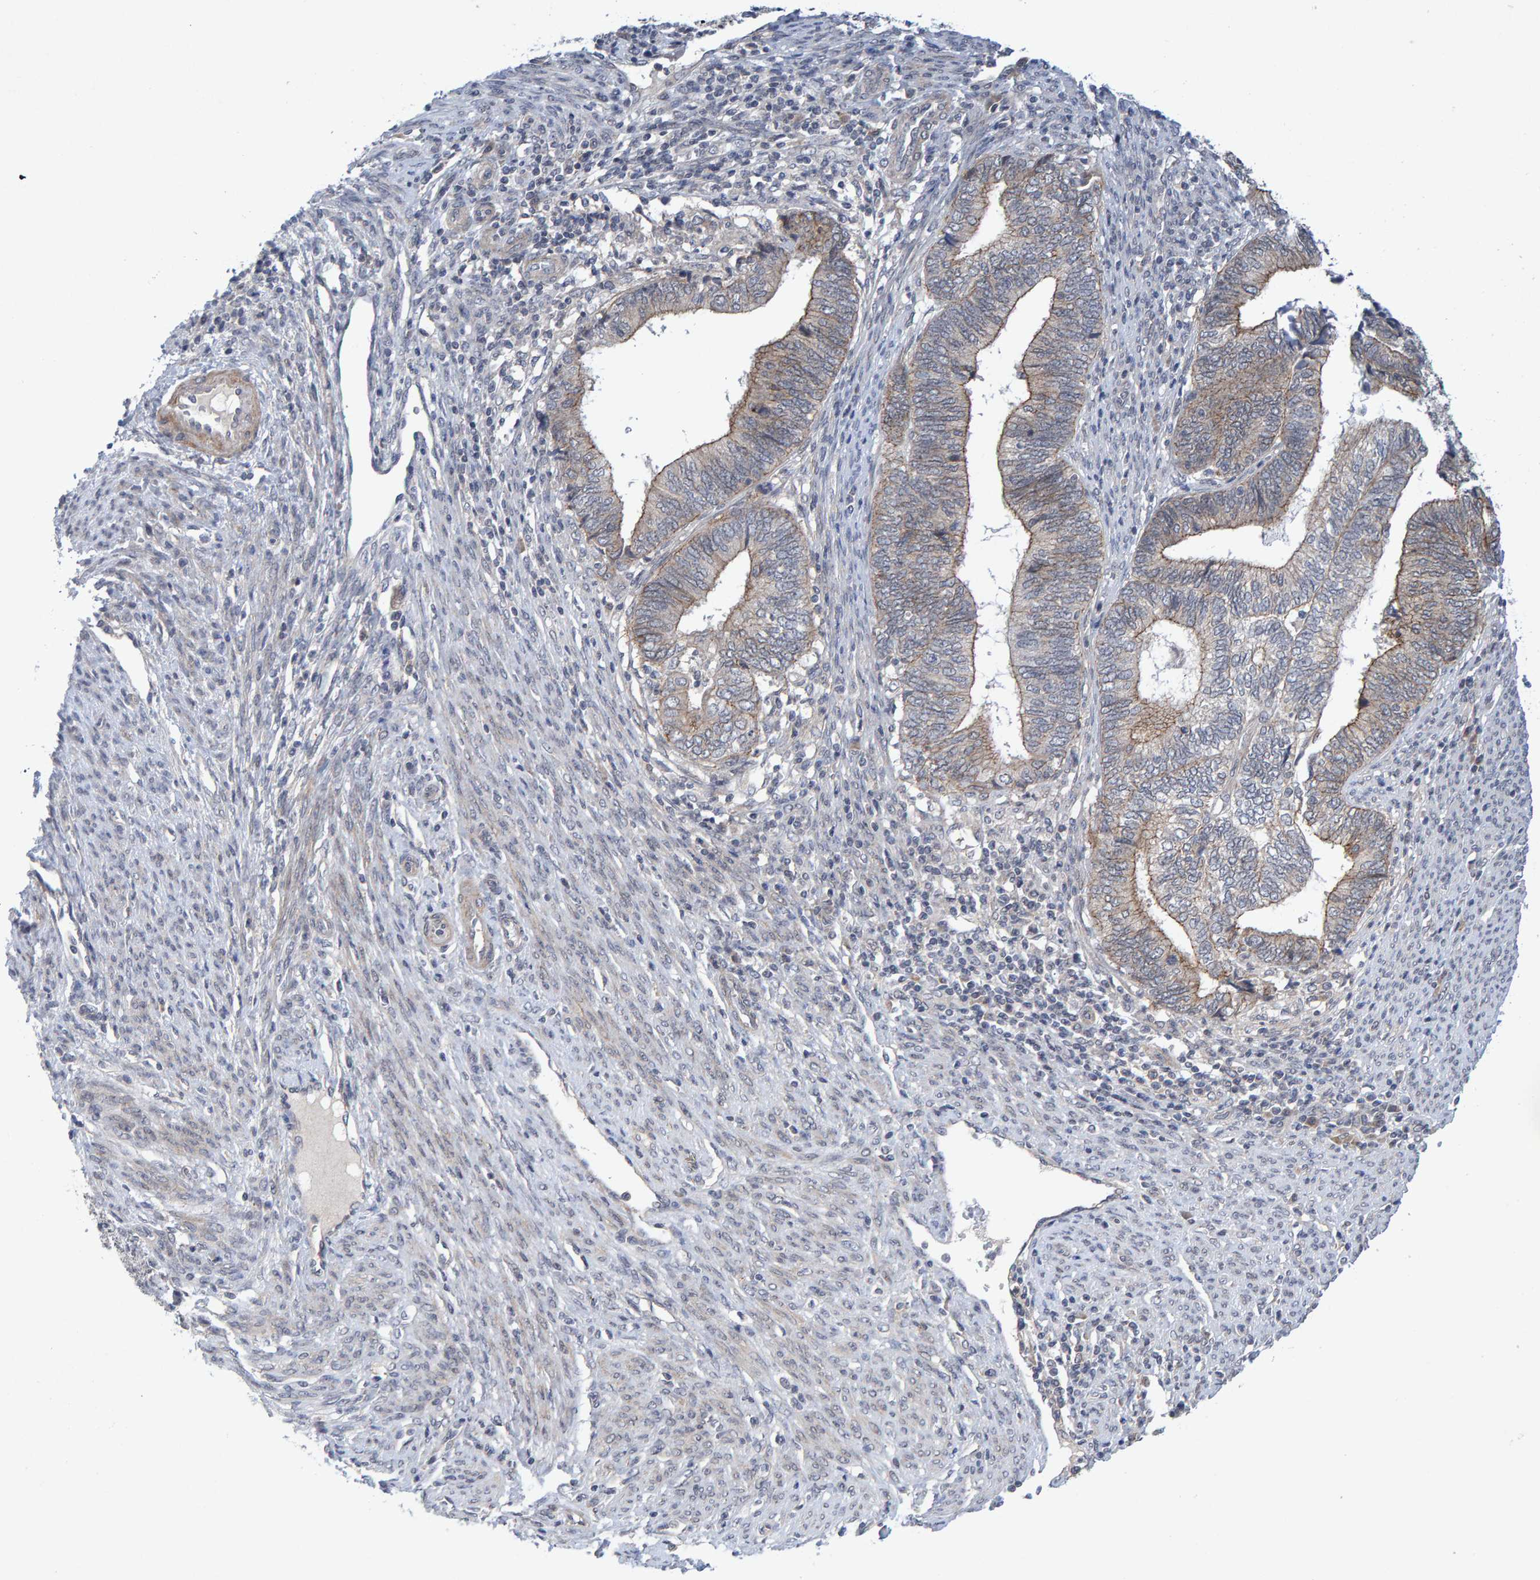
{"staining": {"intensity": "weak", "quantity": "<25%", "location": "cytoplasmic/membranous"}, "tissue": "endometrial cancer", "cell_type": "Tumor cells", "image_type": "cancer", "snomed": [{"axis": "morphology", "description": "Adenocarcinoma, NOS"}, {"axis": "topography", "description": "Uterus"}, {"axis": "topography", "description": "Endometrium"}], "caption": "High magnification brightfield microscopy of endometrial cancer (adenocarcinoma) stained with DAB (brown) and counterstained with hematoxylin (blue): tumor cells show no significant staining.", "gene": "CDH2", "patient": {"sex": "female", "age": 70}}